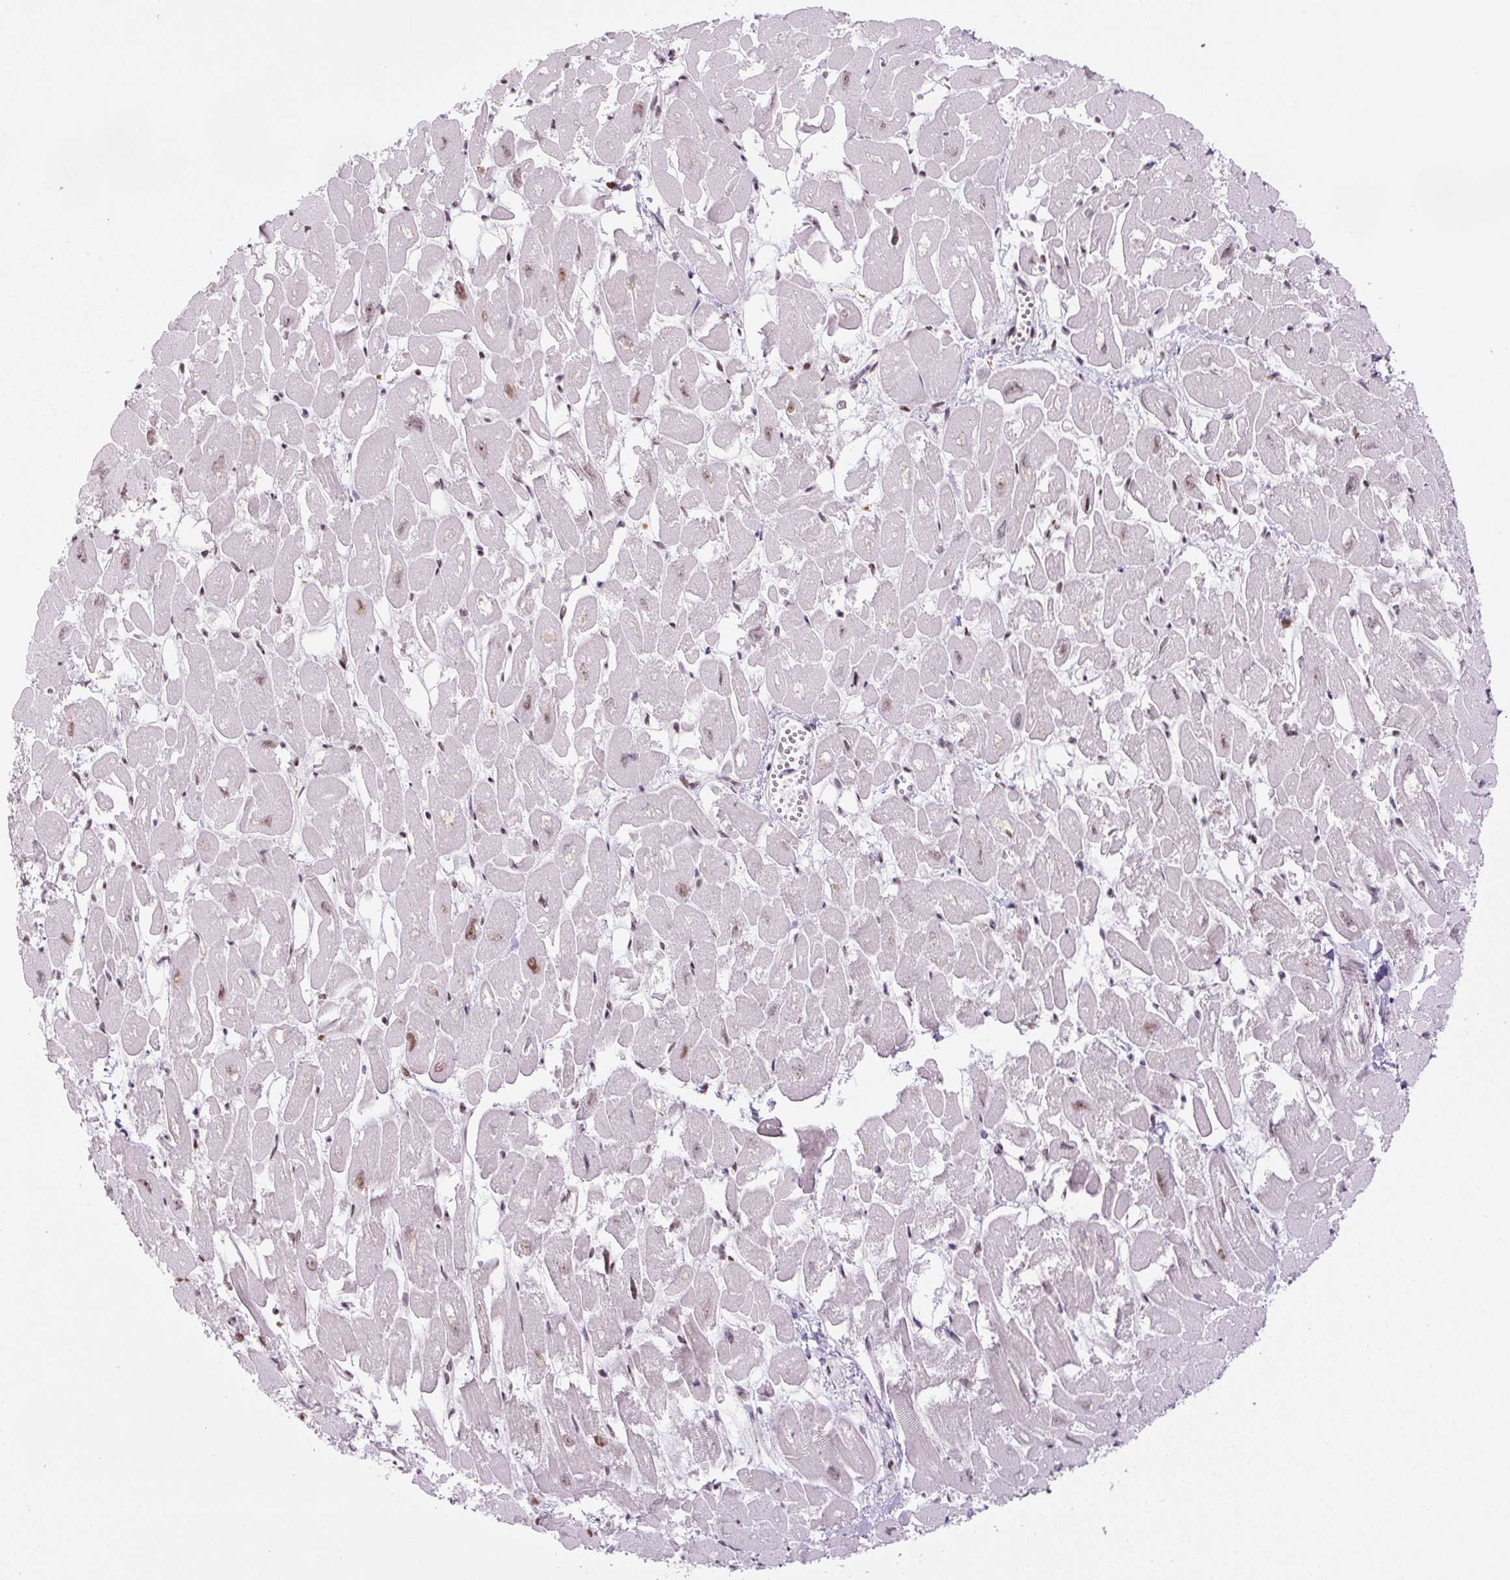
{"staining": {"intensity": "moderate", "quantity": "25%-75%", "location": "nuclear"}, "tissue": "heart muscle", "cell_type": "Cardiomyocytes", "image_type": "normal", "snomed": [{"axis": "morphology", "description": "Normal tissue, NOS"}, {"axis": "topography", "description": "Heart"}], "caption": "Protein expression analysis of normal human heart muscle reveals moderate nuclear positivity in about 25%-75% of cardiomyocytes.", "gene": "TCFL5", "patient": {"sex": "male", "age": 54}}